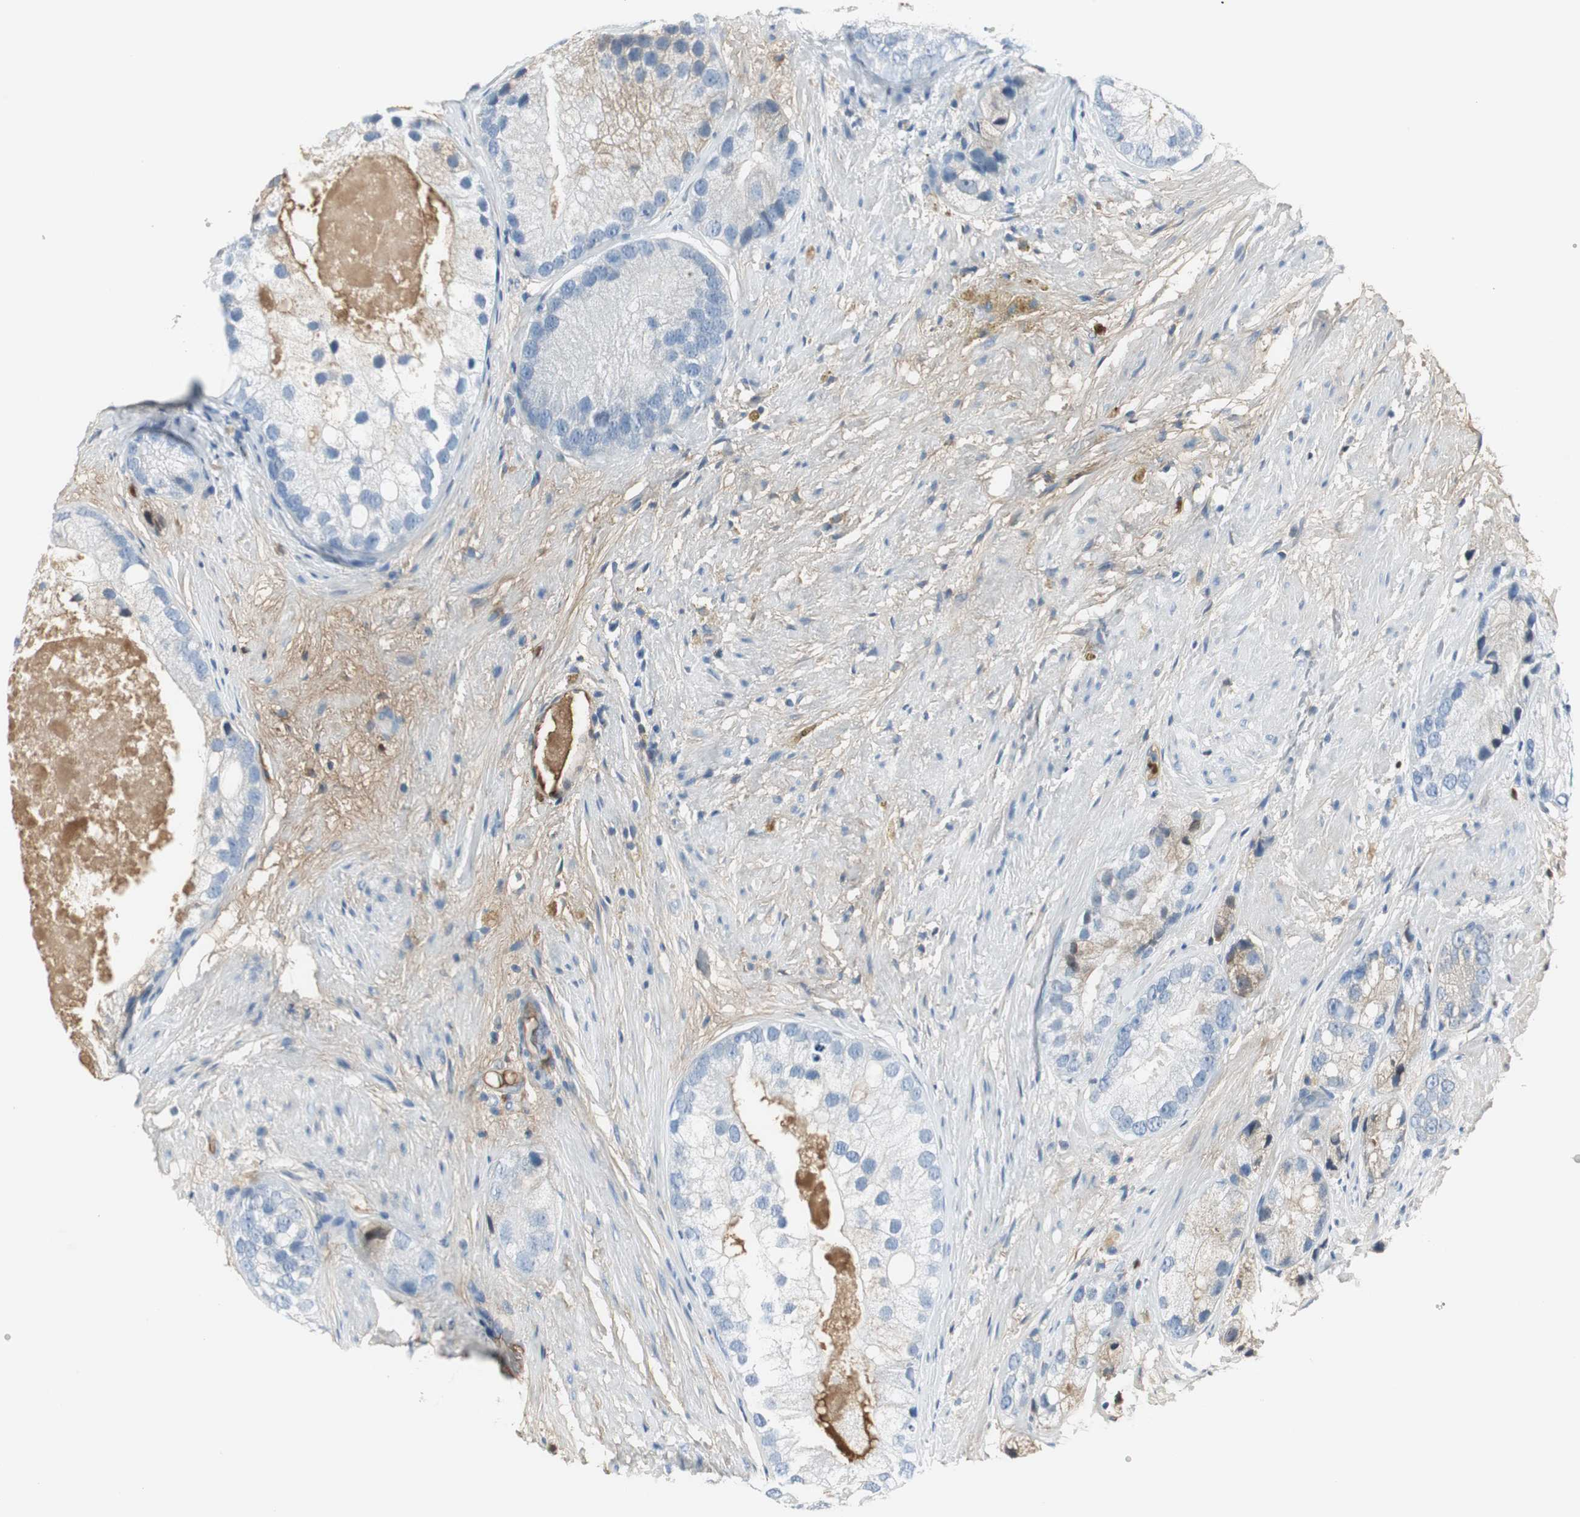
{"staining": {"intensity": "negative", "quantity": "none", "location": "none"}, "tissue": "prostate cancer", "cell_type": "Tumor cells", "image_type": "cancer", "snomed": [{"axis": "morphology", "description": "Adenocarcinoma, Low grade"}, {"axis": "topography", "description": "Prostate"}], "caption": "Tumor cells are negative for protein expression in human prostate cancer (adenocarcinoma (low-grade)). Nuclei are stained in blue.", "gene": "IGHA1", "patient": {"sex": "male", "age": 69}}